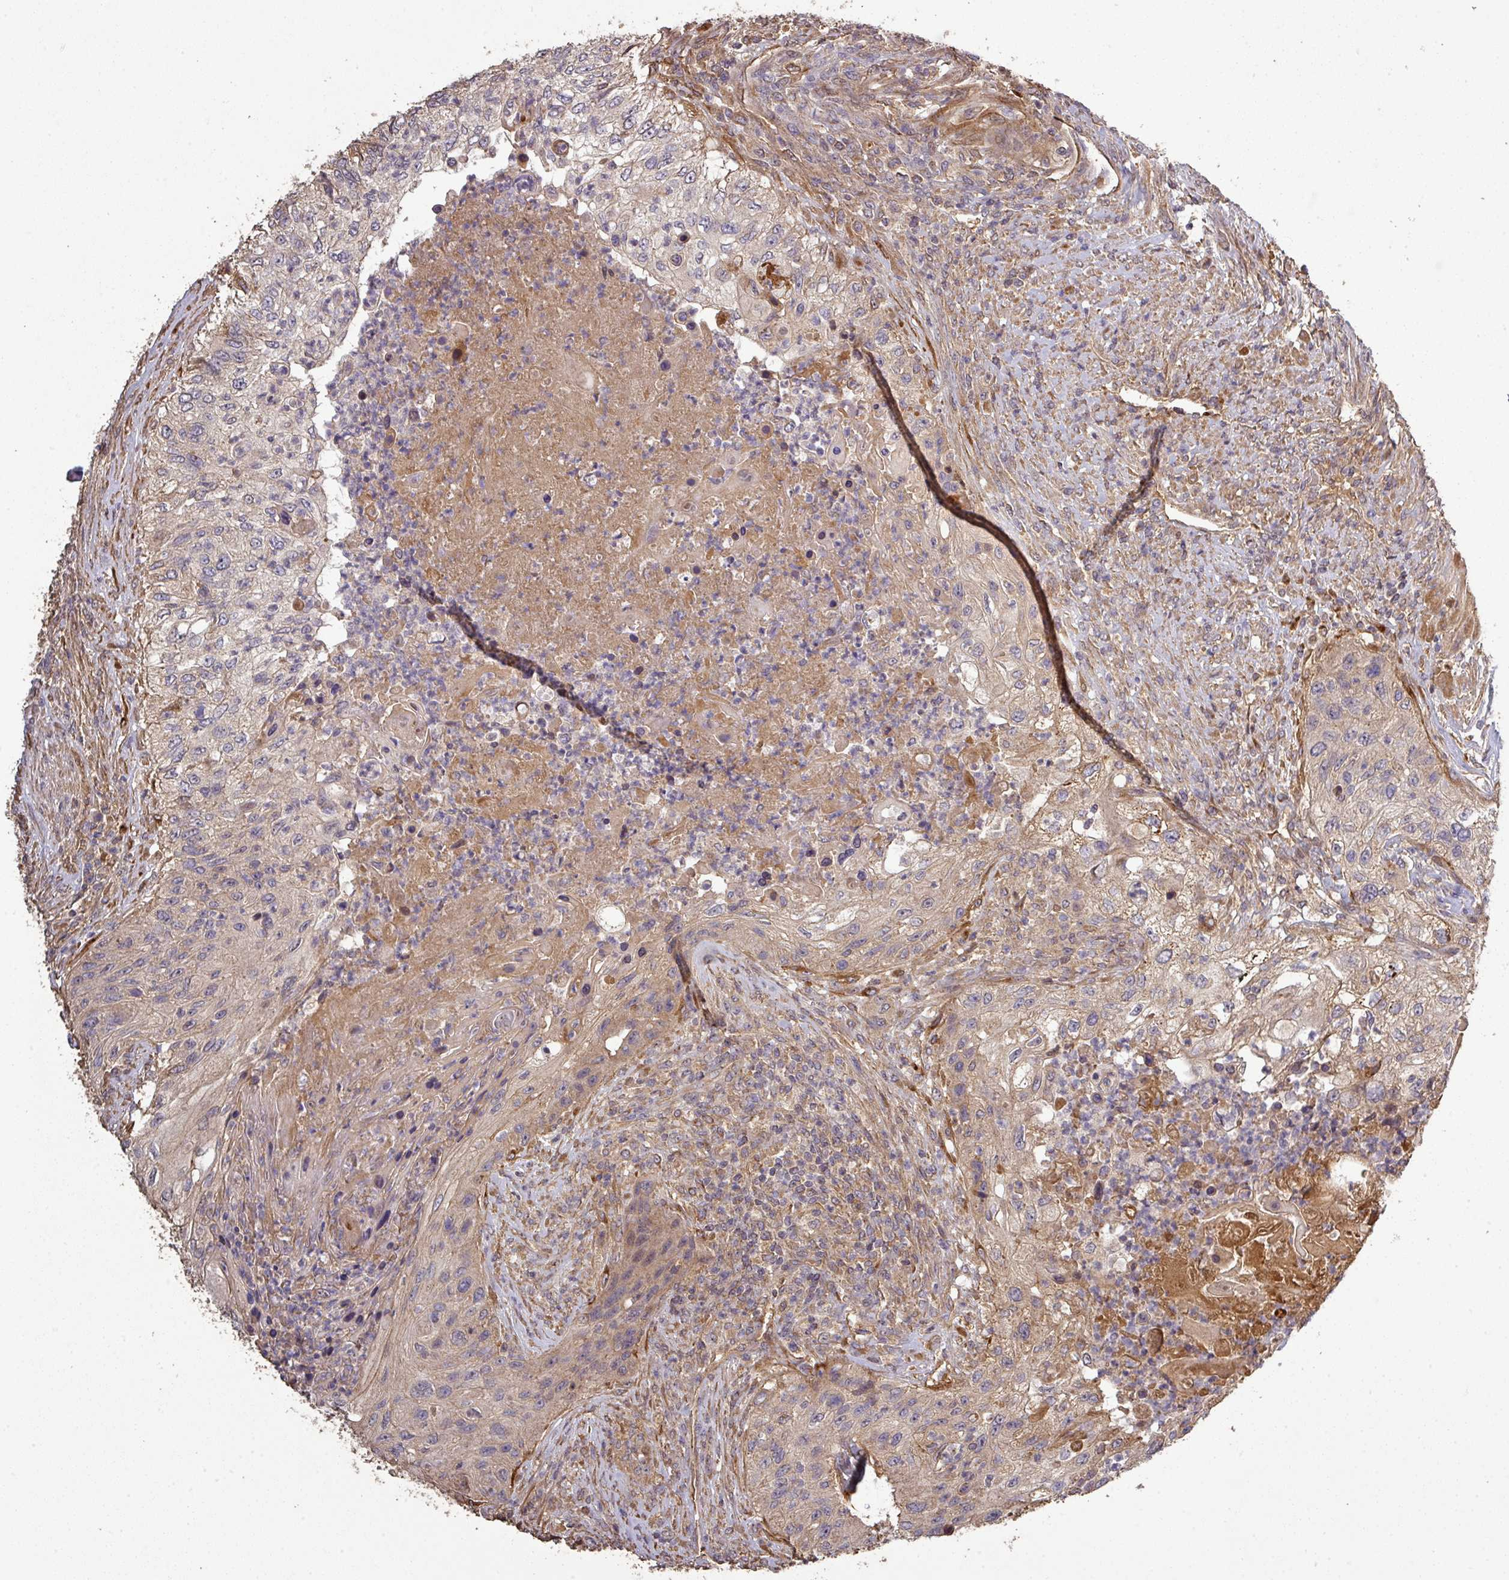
{"staining": {"intensity": "weak", "quantity": "<25%", "location": "cytoplasmic/membranous"}, "tissue": "urothelial cancer", "cell_type": "Tumor cells", "image_type": "cancer", "snomed": [{"axis": "morphology", "description": "Urothelial carcinoma, High grade"}, {"axis": "topography", "description": "Urinary bladder"}], "caption": "The immunohistochemistry (IHC) photomicrograph has no significant positivity in tumor cells of high-grade urothelial carcinoma tissue.", "gene": "ISLR", "patient": {"sex": "female", "age": 60}}